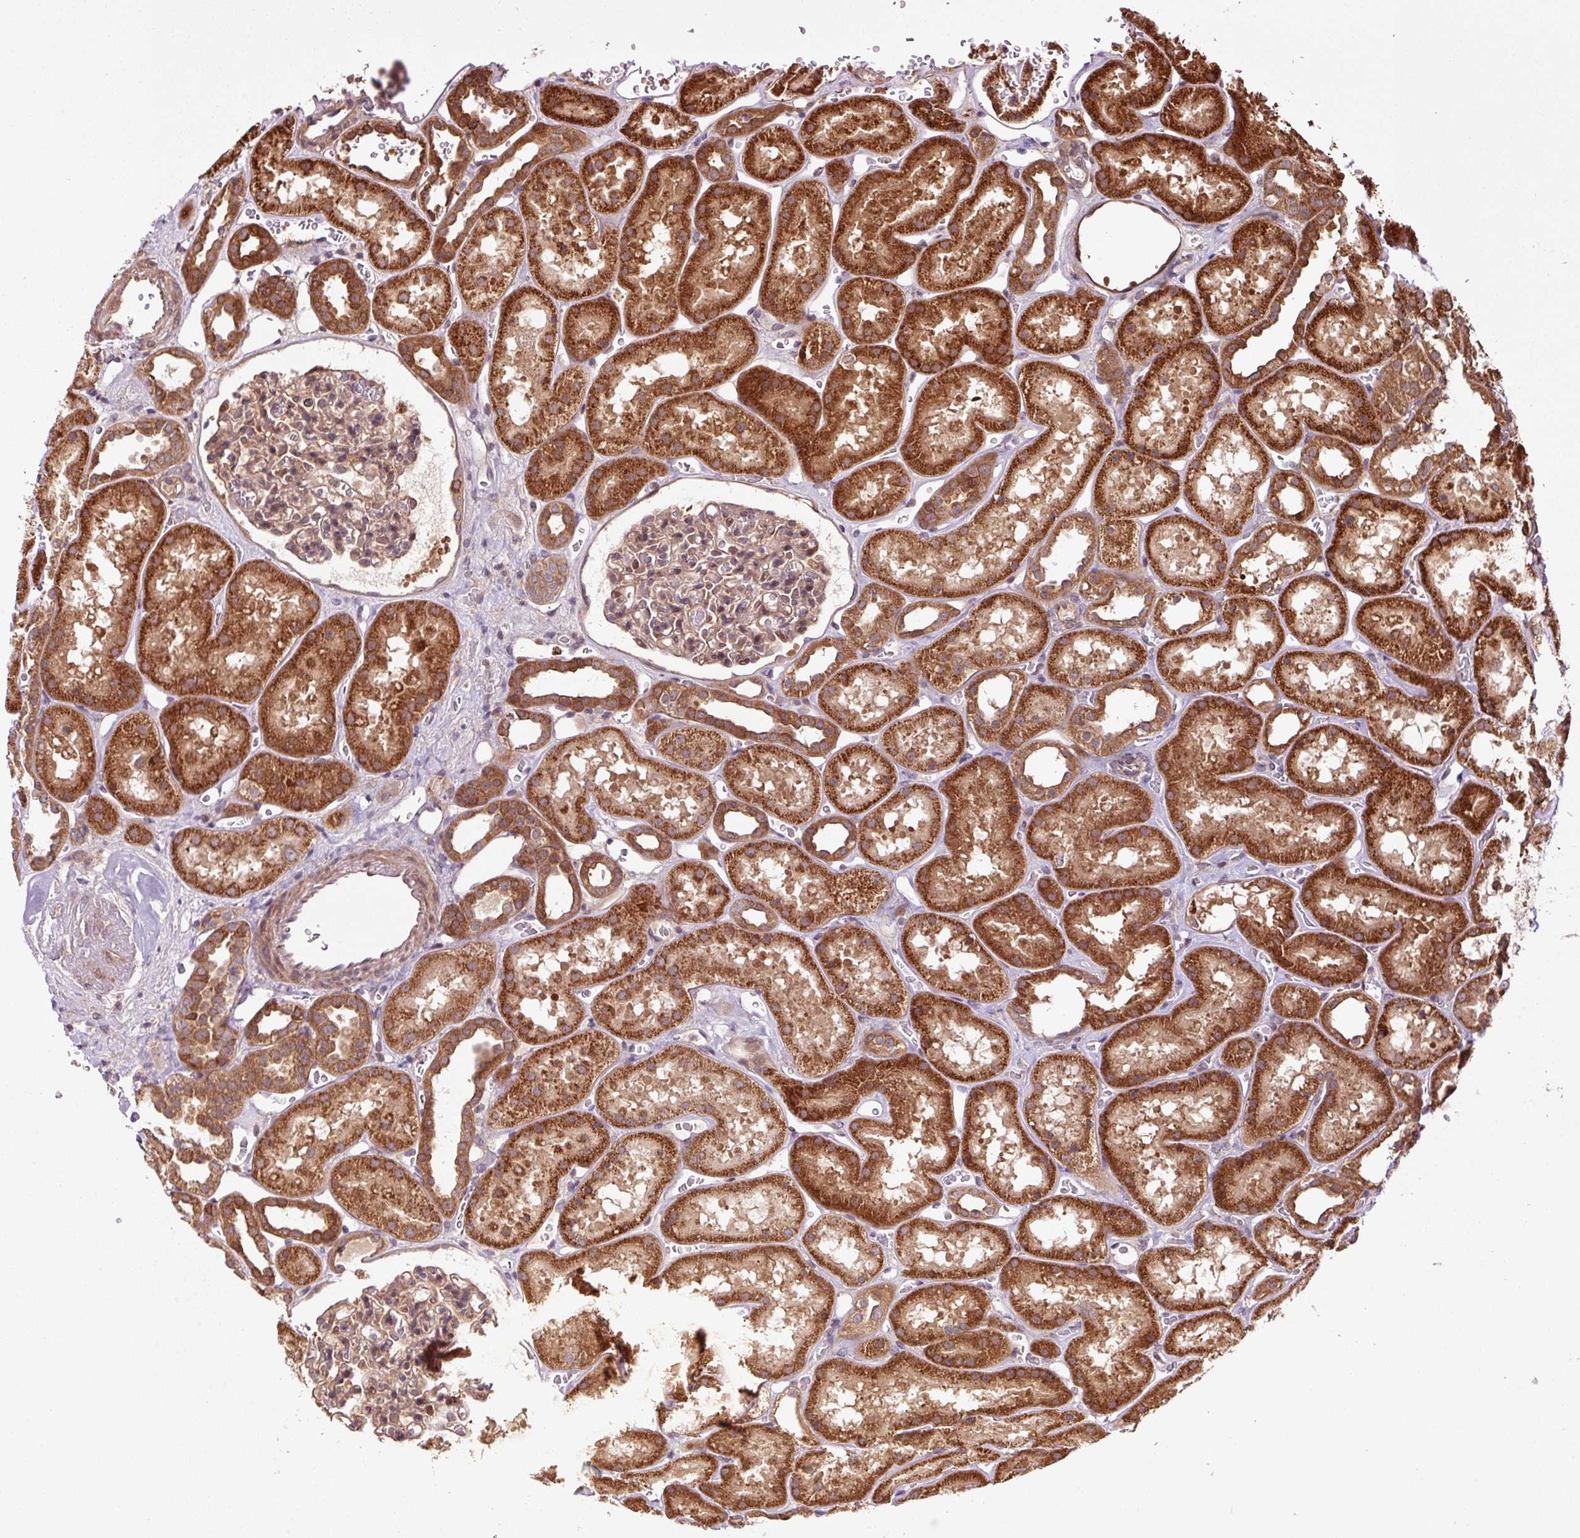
{"staining": {"intensity": "weak", "quantity": ">75%", "location": "cytoplasmic/membranous"}, "tissue": "kidney", "cell_type": "Cells in glomeruli", "image_type": "normal", "snomed": [{"axis": "morphology", "description": "Normal tissue, NOS"}, {"axis": "topography", "description": "Kidney"}], "caption": "Immunohistochemical staining of normal human kidney reveals >75% levels of weak cytoplasmic/membranous protein positivity in approximately >75% of cells in glomeruli.", "gene": "OXER1", "patient": {"sex": "female", "age": 41}}